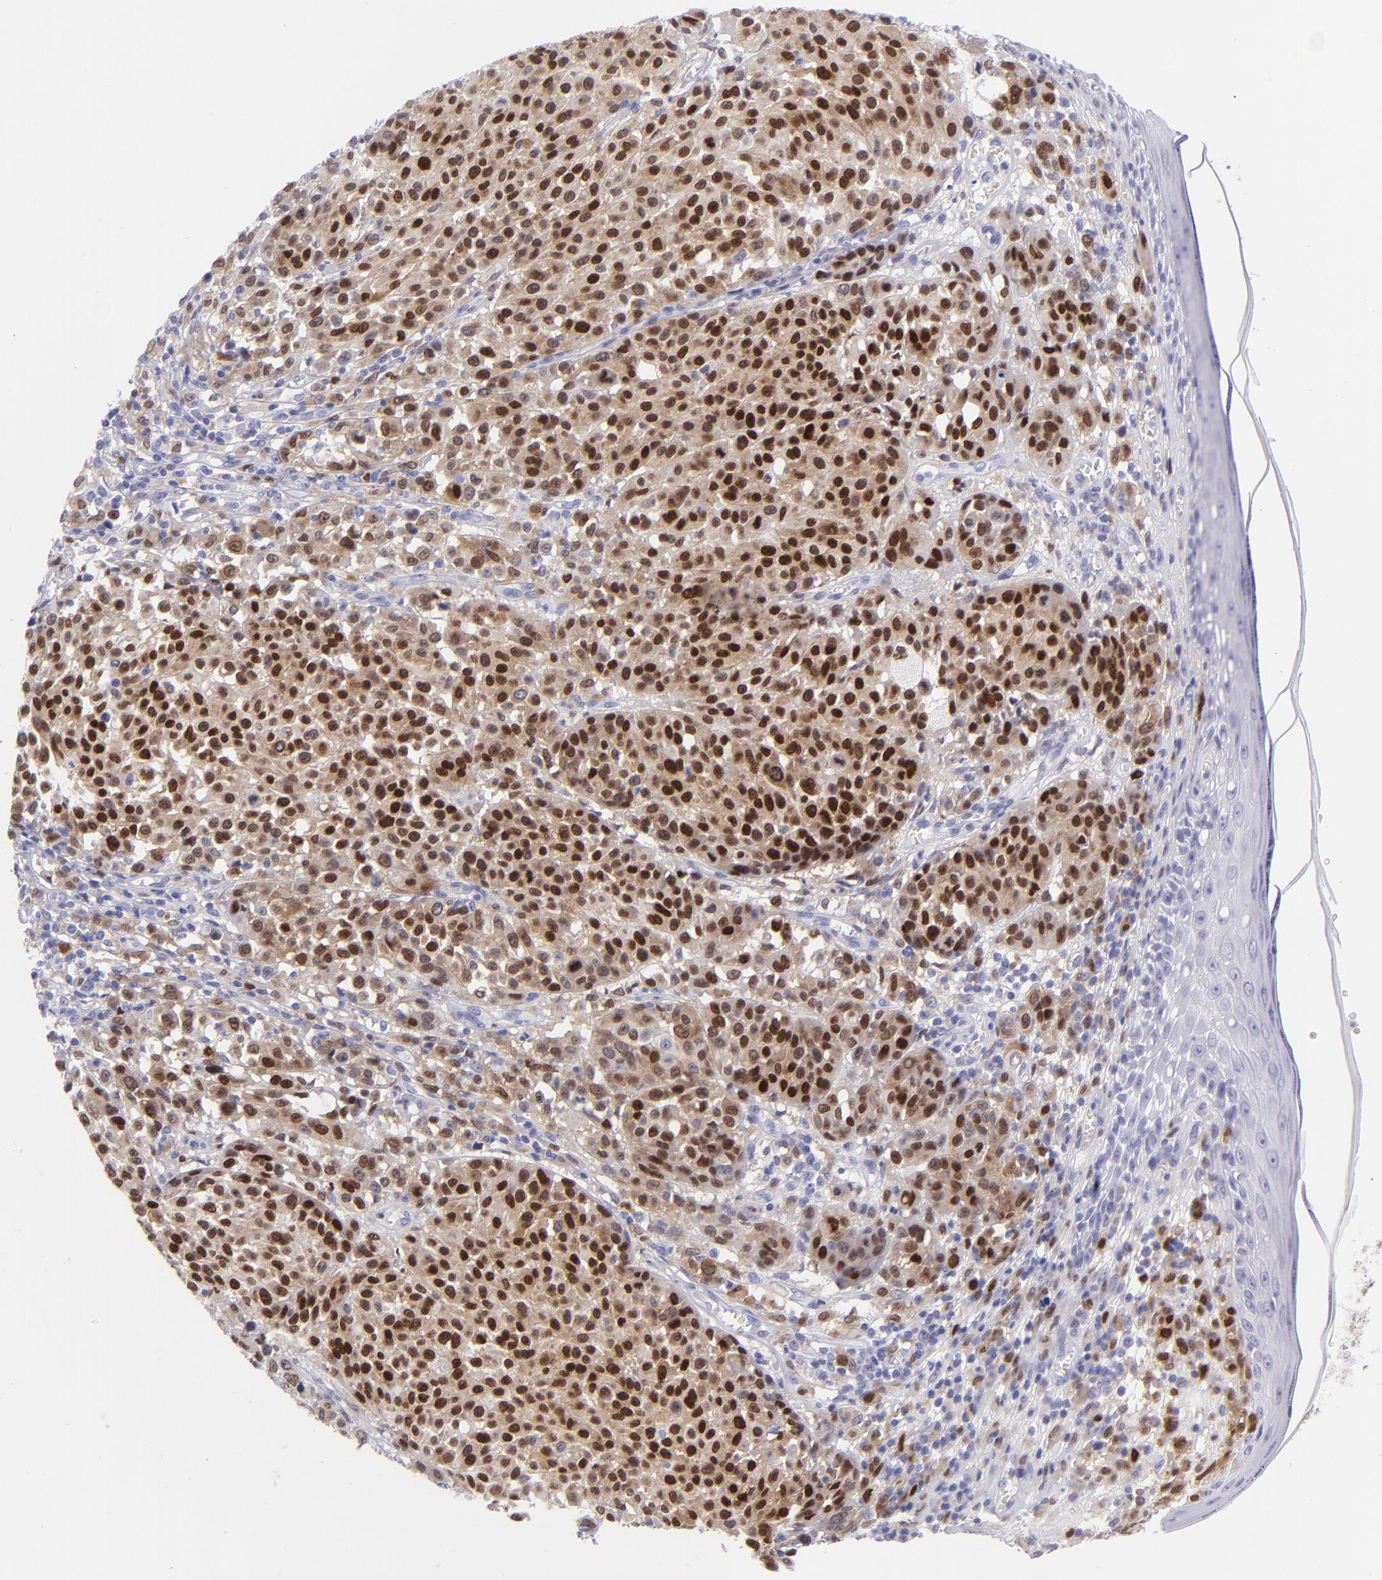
{"staining": {"intensity": "strong", "quantity": ">75%", "location": "cytoplasmic/membranous,nuclear"}, "tissue": "melanoma", "cell_type": "Tumor cells", "image_type": "cancer", "snomed": [{"axis": "morphology", "description": "Malignant melanoma, NOS"}, {"axis": "topography", "description": "Skin"}], "caption": "Immunohistochemistry (IHC) (DAB (3,3'-diaminobenzidine)) staining of melanoma shows strong cytoplasmic/membranous and nuclear protein expression in approximately >75% of tumor cells. The protein of interest is shown in brown color, while the nuclei are stained blue.", "gene": "MITF", "patient": {"sex": "female", "age": 49}}